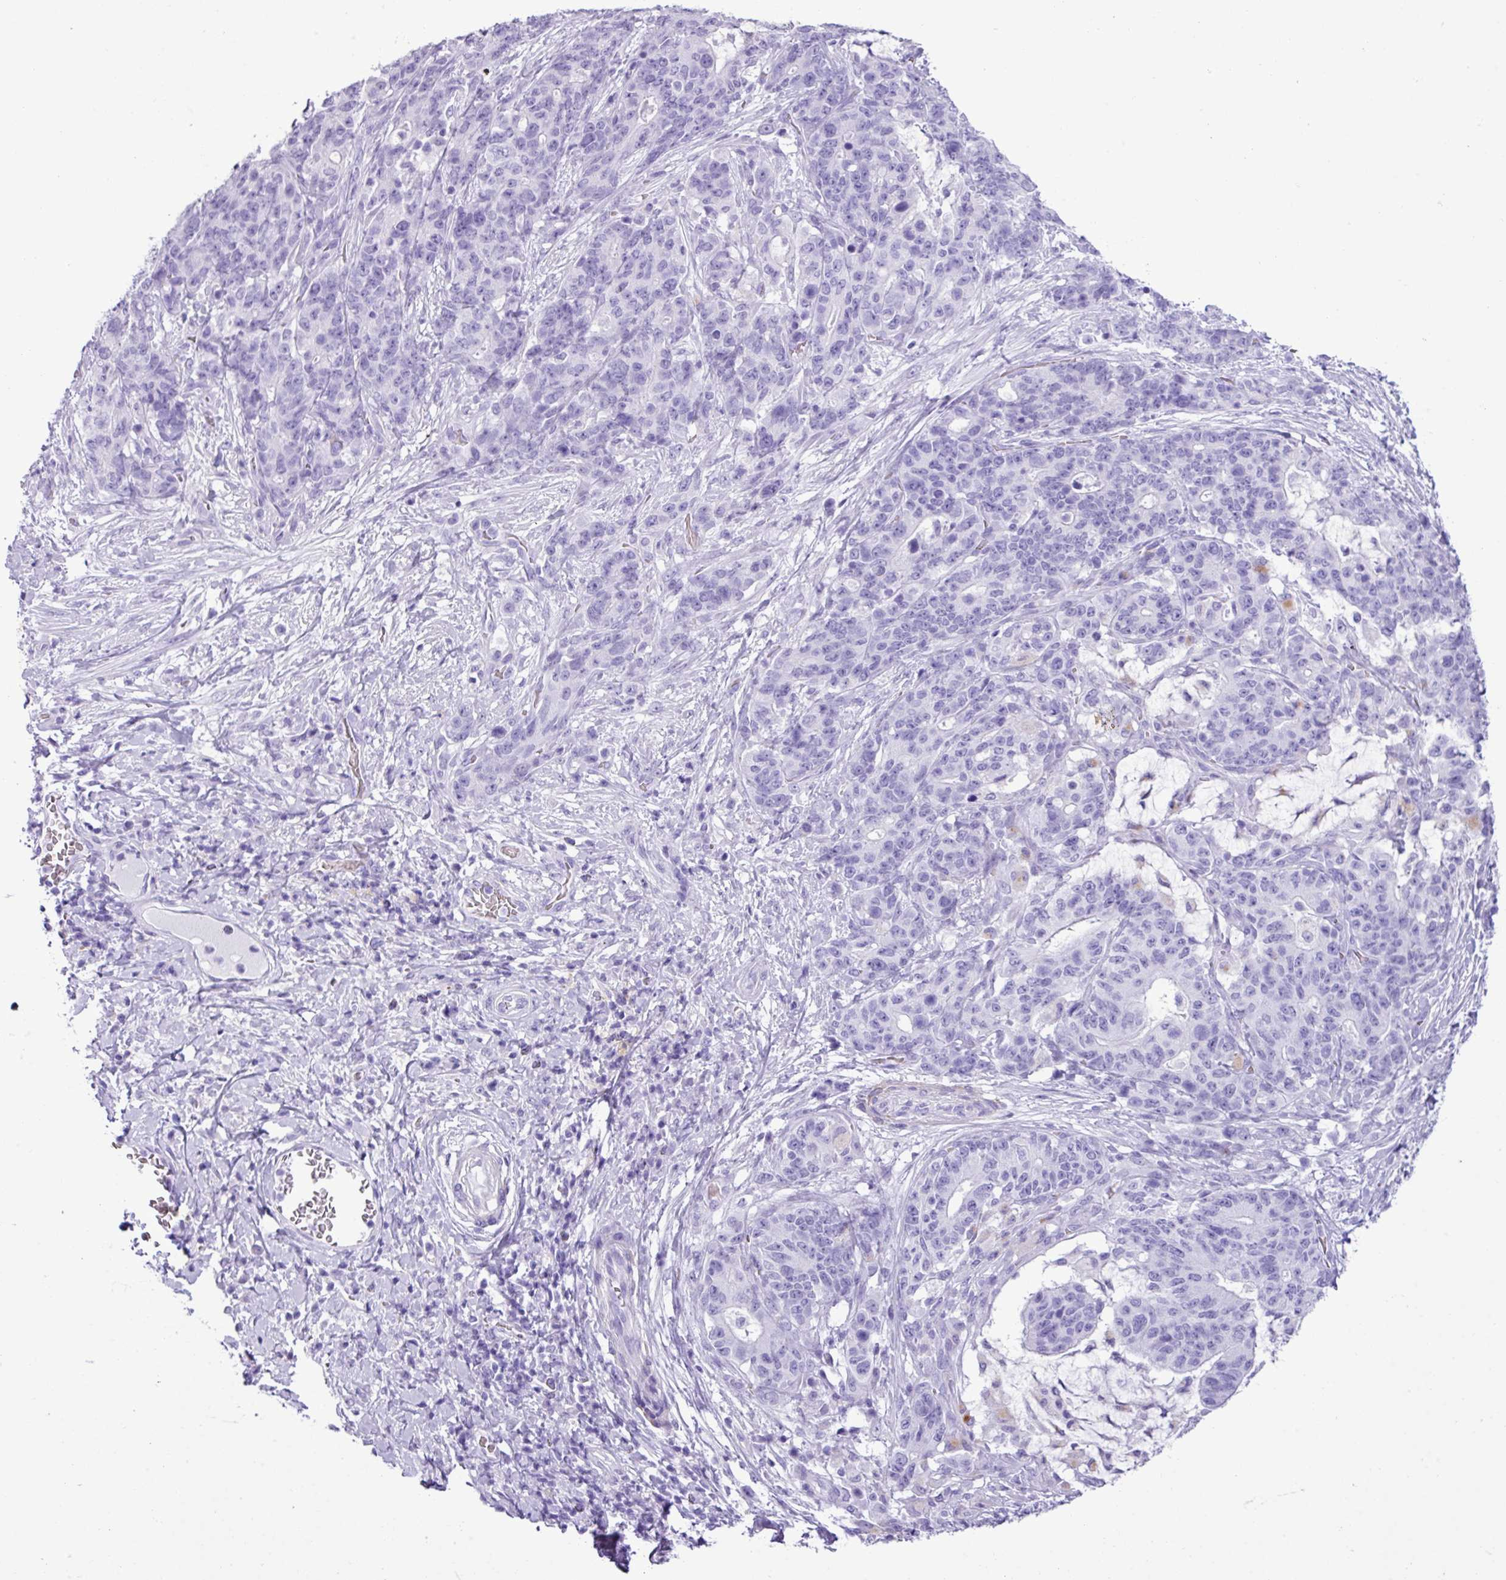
{"staining": {"intensity": "negative", "quantity": "none", "location": "none"}, "tissue": "stomach cancer", "cell_type": "Tumor cells", "image_type": "cancer", "snomed": [{"axis": "morphology", "description": "Normal tissue, NOS"}, {"axis": "morphology", "description": "Adenocarcinoma, NOS"}, {"axis": "topography", "description": "Stomach"}], "caption": "There is no significant staining in tumor cells of stomach cancer (adenocarcinoma). (DAB immunohistochemistry (IHC) with hematoxylin counter stain).", "gene": "ZSCAN5A", "patient": {"sex": "female", "age": 64}}